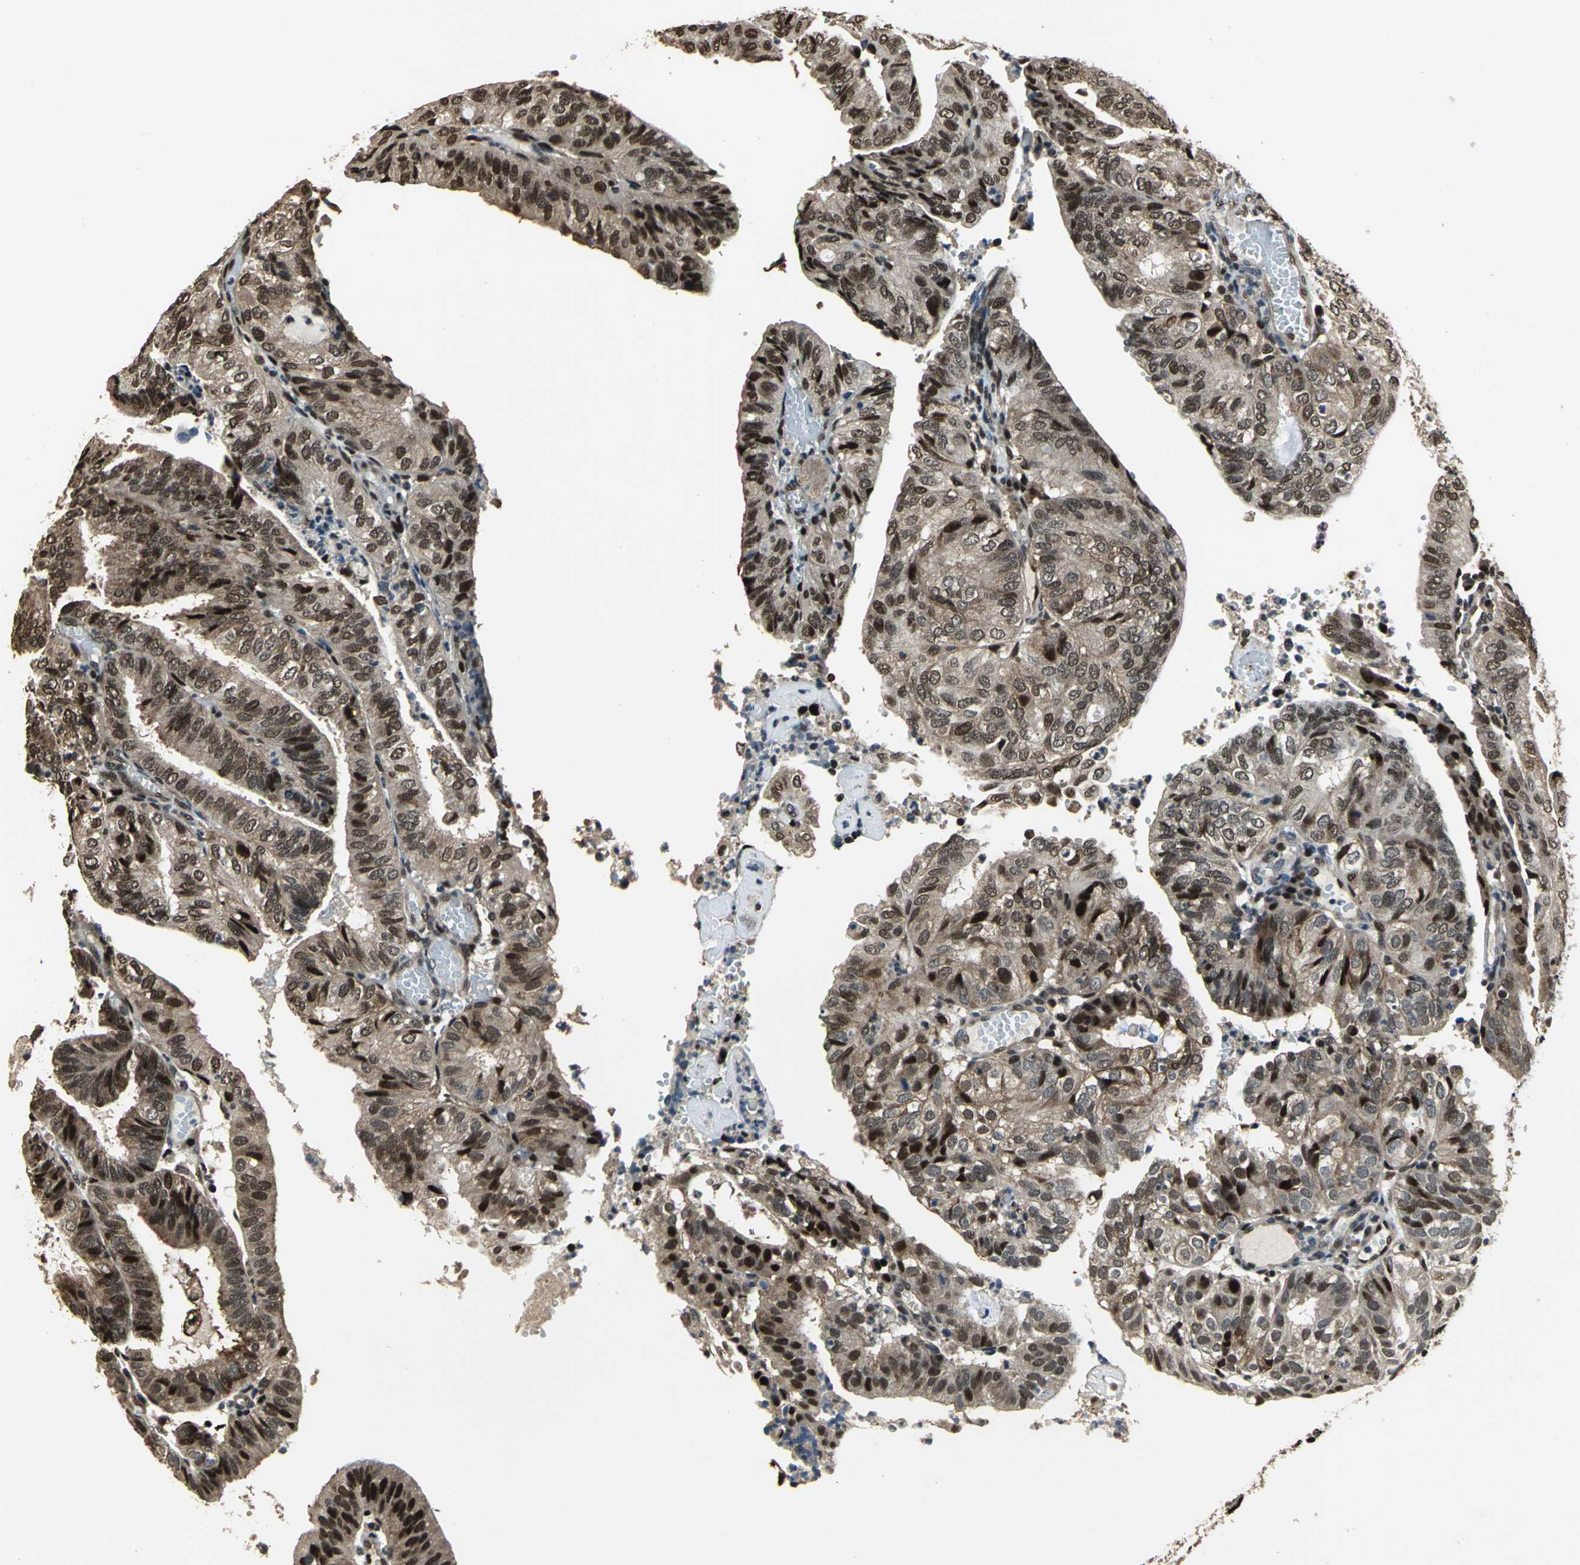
{"staining": {"intensity": "moderate", "quantity": ">75%", "location": "nuclear"}, "tissue": "endometrial cancer", "cell_type": "Tumor cells", "image_type": "cancer", "snomed": [{"axis": "morphology", "description": "Adenocarcinoma, NOS"}, {"axis": "topography", "description": "Uterus"}], "caption": "Endometrial cancer was stained to show a protein in brown. There is medium levels of moderate nuclear staining in about >75% of tumor cells. Immunohistochemistry (ihc) stains the protein in brown and the nuclei are stained blue.", "gene": "MIS18BP1", "patient": {"sex": "female", "age": 60}}